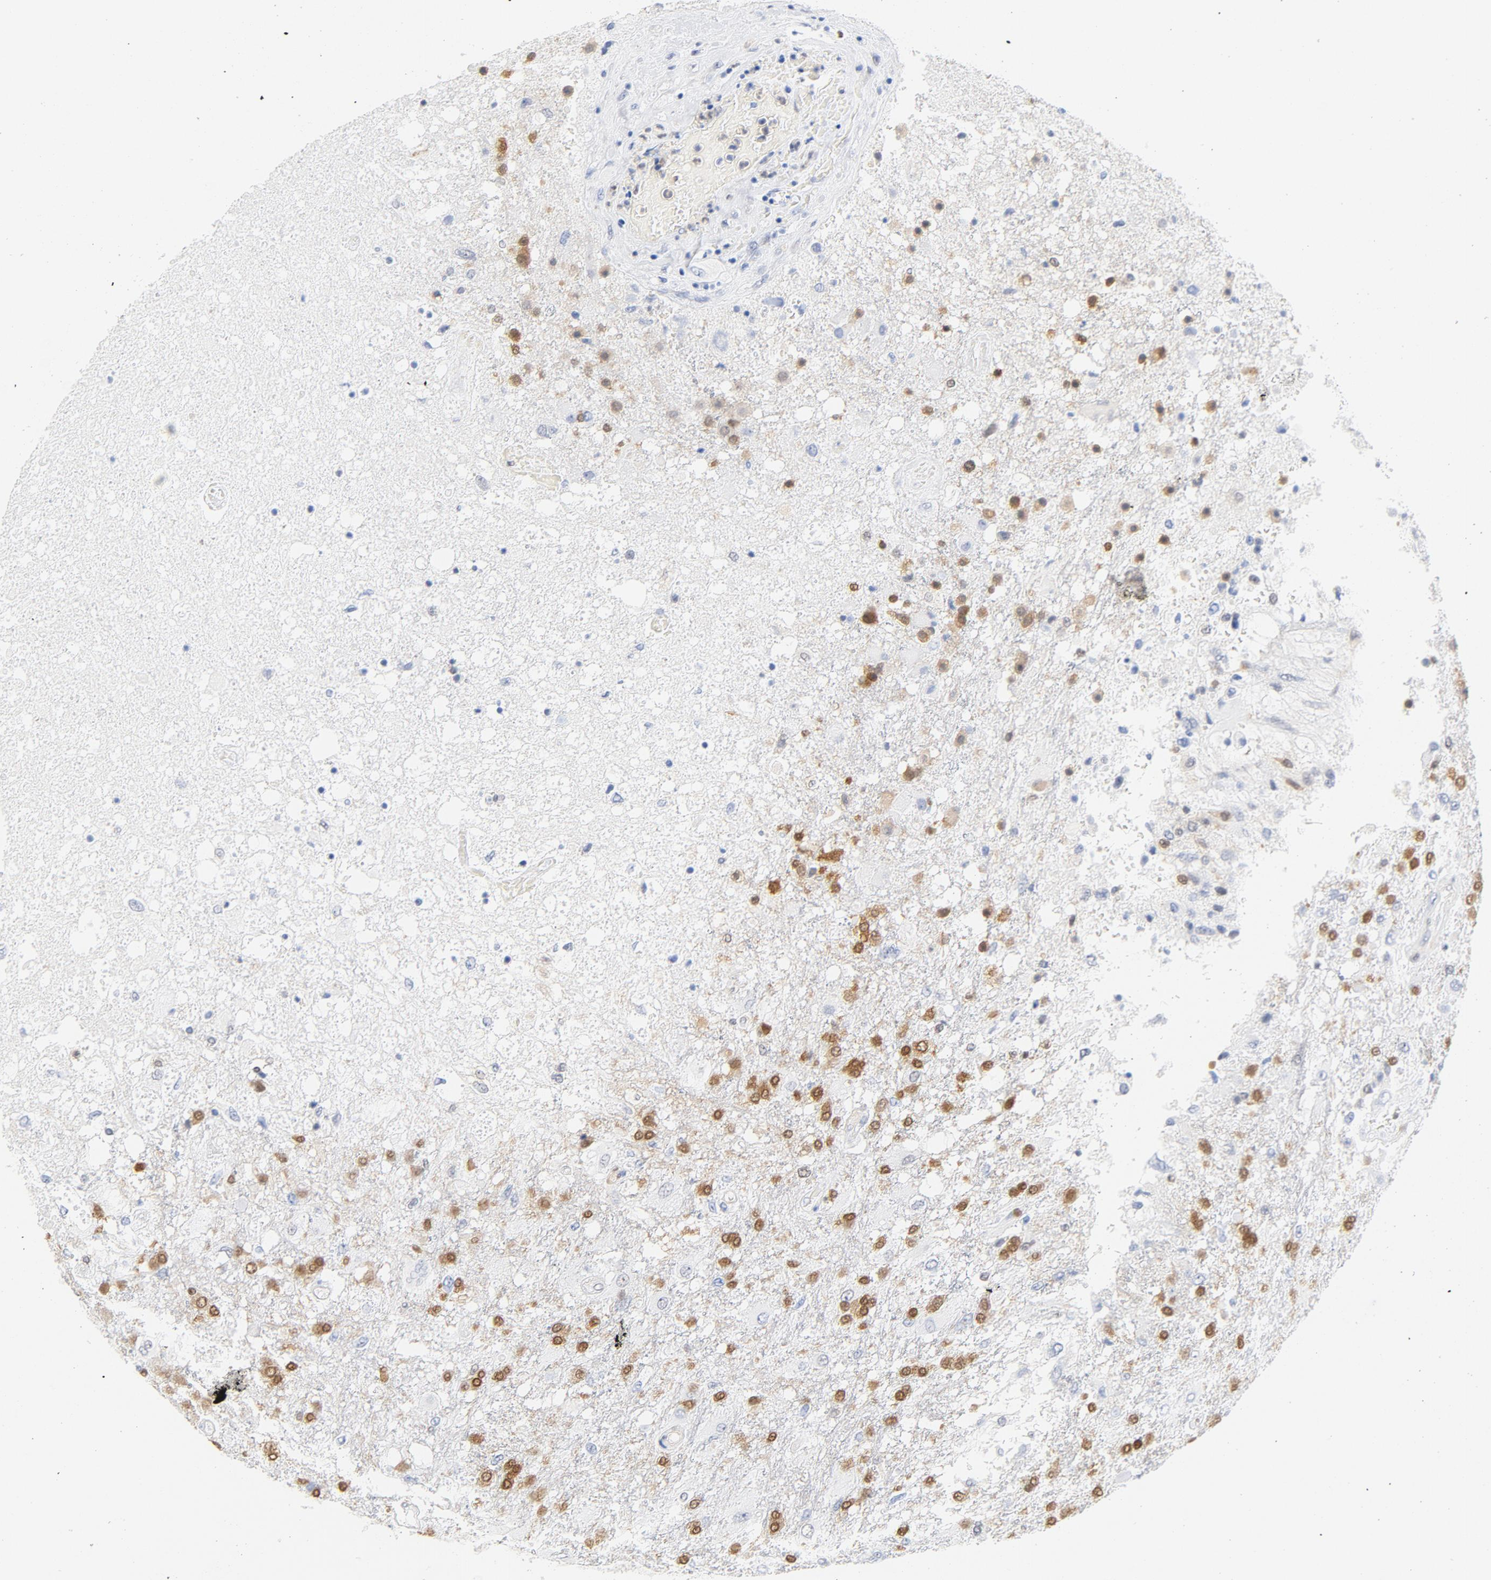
{"staining": {"intensity": "strong", "quantity": "25%-75%", "location": "nuclear"}, "tissue": "glioma", "cell_type": "Tumor cells", "image_type": "cancer", "snomed": [{"axis": "morphology", "description": "Glioma, malignant, High grade"}, {"axis": "topography", "description": "Cerebral cortex"}], "caption": "Protein expression analysis of glioma shows strong nuclear positivity in about 25%-75% of tumor cells.", "gene": "CDKN1B", "patient": {"sex": "male", "age": 79}}